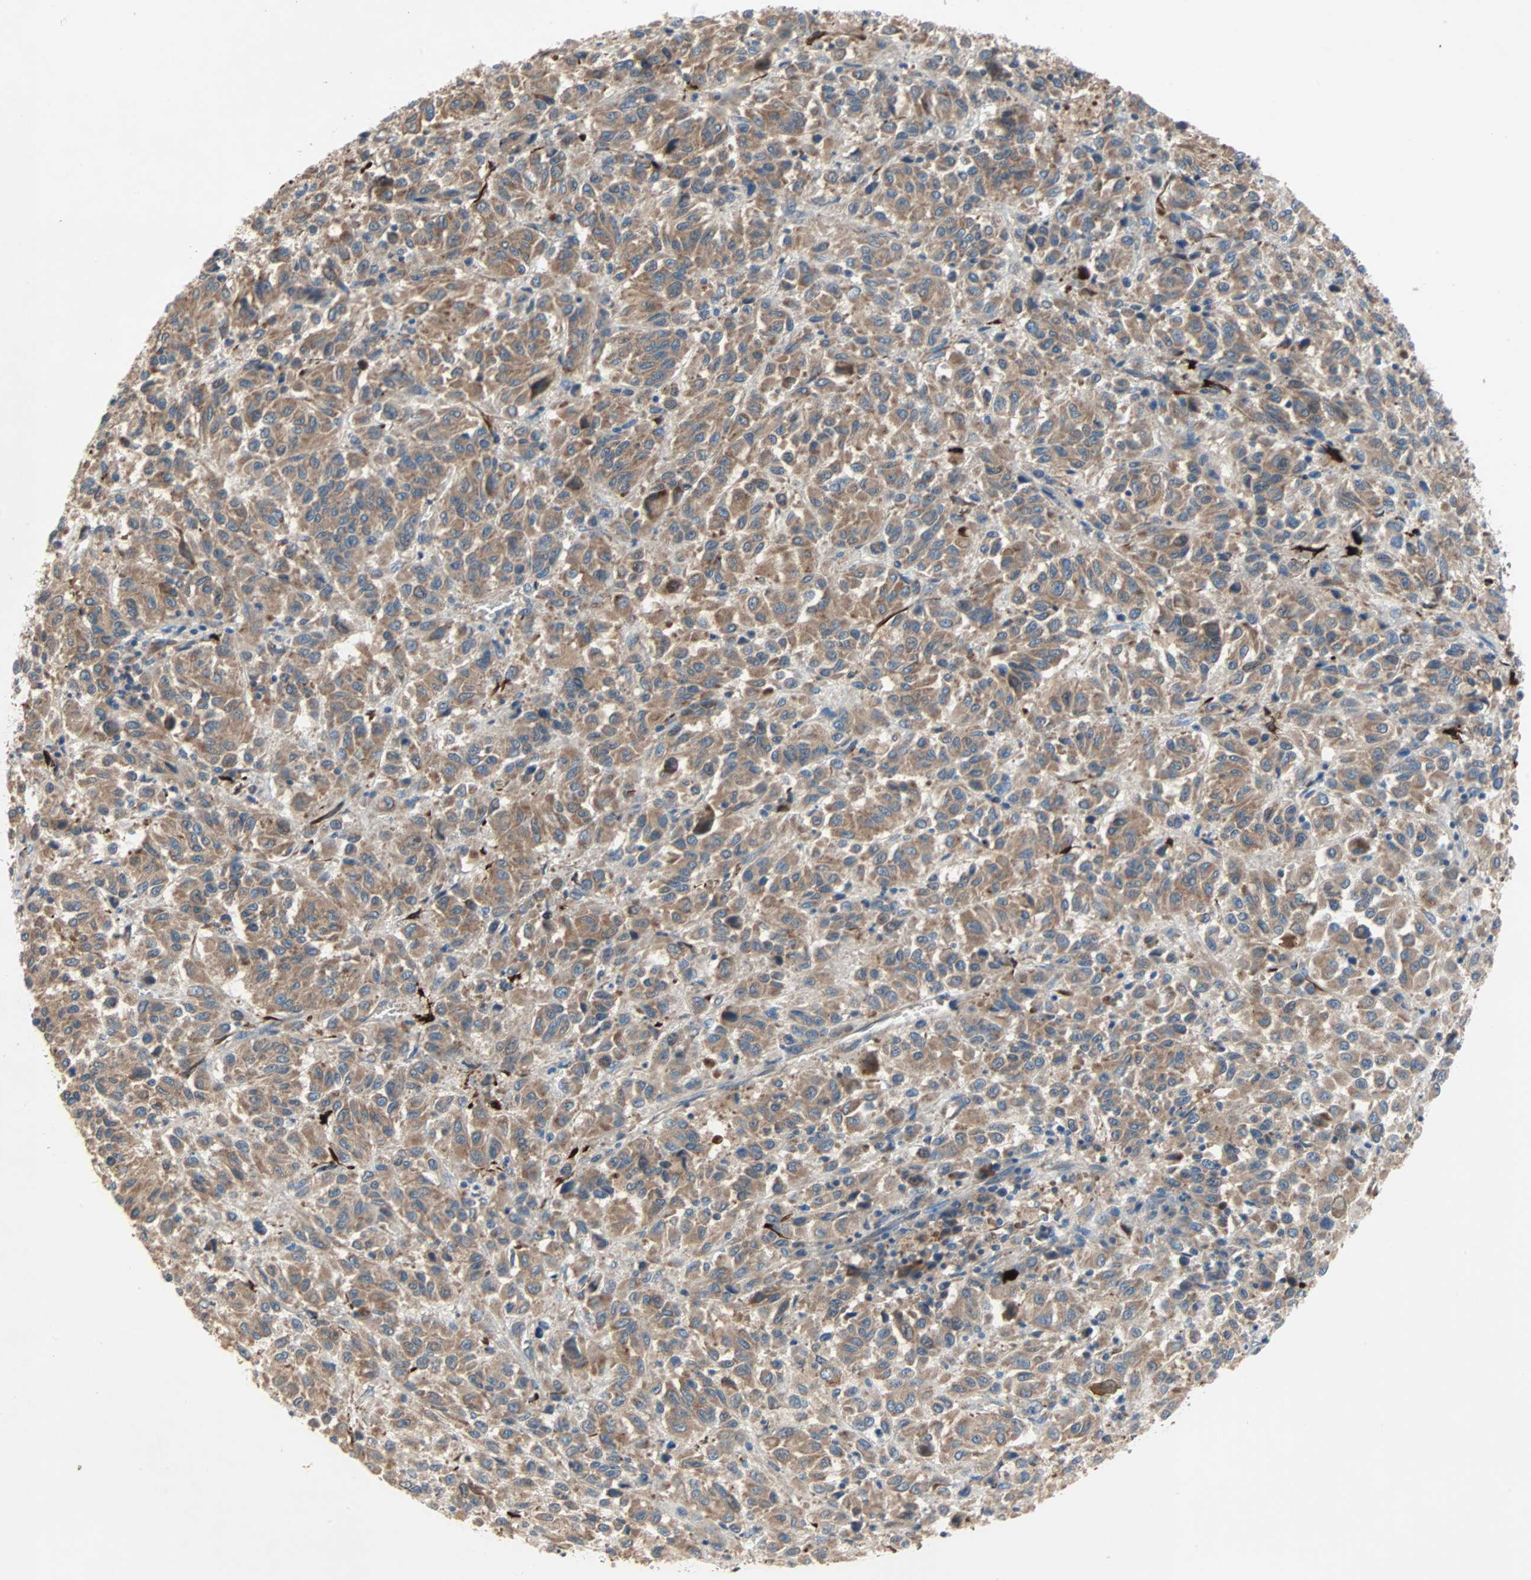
{"staining": {"intensity": "moderate", "quantity": ">75%", "location": "cytoplasmic/membranous"}, "tissue": "melanoma", "cell_type": "Tumor cells", "image_type": "cancer", "snomed": [{"axis": "morphology", "description": "Malignant melanoma, Metastatic site"}, {"axis": "topography", "description": "Lung"}], "caption": "Melanoma stained with a brown dye shows moderate cytoplasmic/membranous positive expression in approximately >75% of tumor cells.", "gene": "XYLT1", "patient": {"sex": "male", "age": 64}}